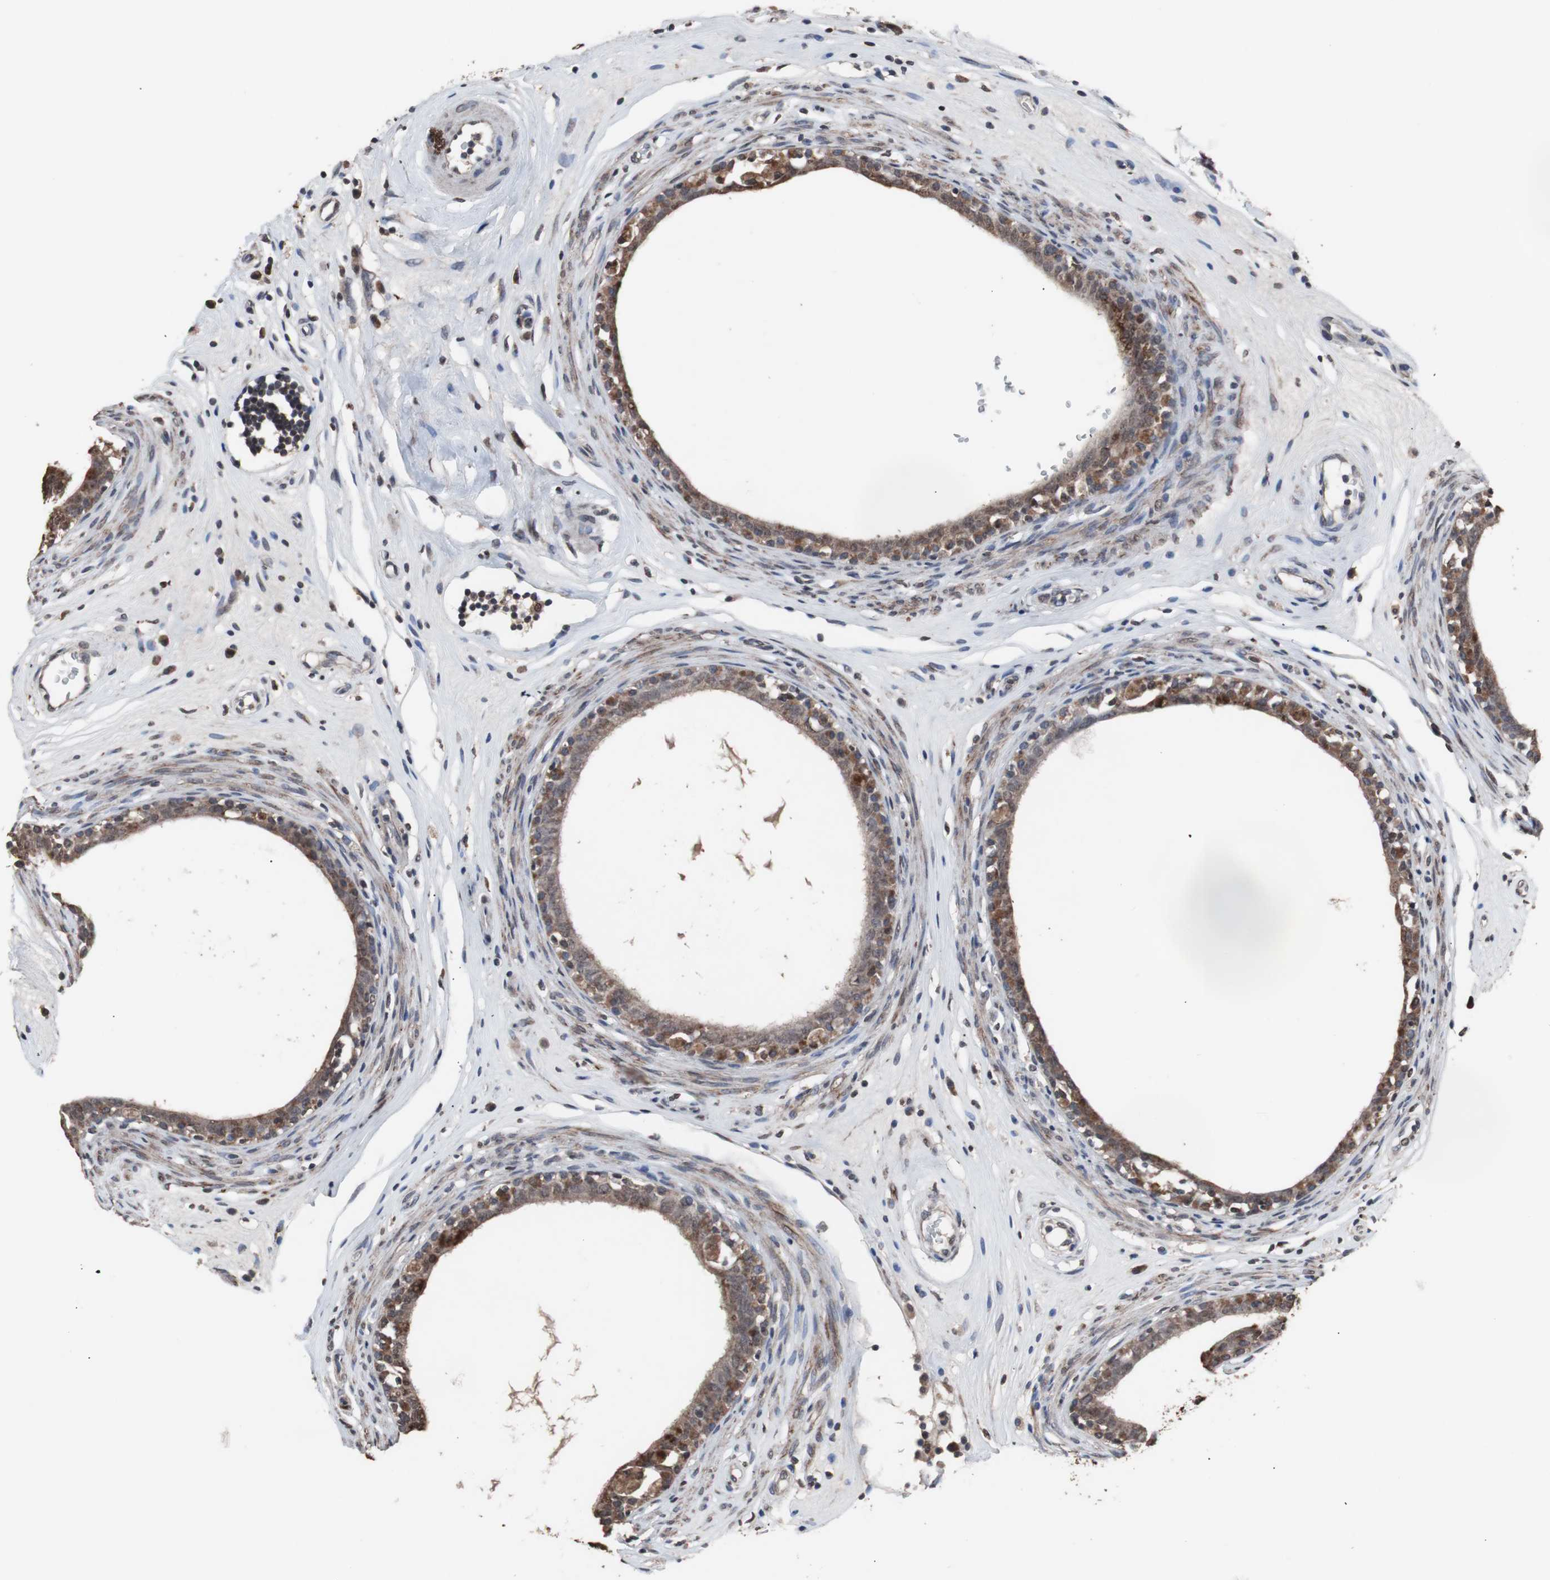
{"staining": {"intensity": "moderate", "quantity": ">75%", "location": "cytoplasmic/membranous,nuclear"}, "tissue": "epididymis", "cell_type": "Glandular cells", "image_type": "normal", "snomed": [{"axis": "morphology", "description": "Normal tissue, NOS"}, {"axis": "morphology", "description": "Inflammation, NOS"}, {"axis": "topography", "description": "Epididymis"}], "caption": "Immunohistochemical staining of normal human epididymis demonstrates >75% levels of moderate cytoplasmic/membranous,nuclear protein positivity in approximately >75% of glandular cells.", "gene": "MED27", "patient": {"sex": "male", "age": 84}}